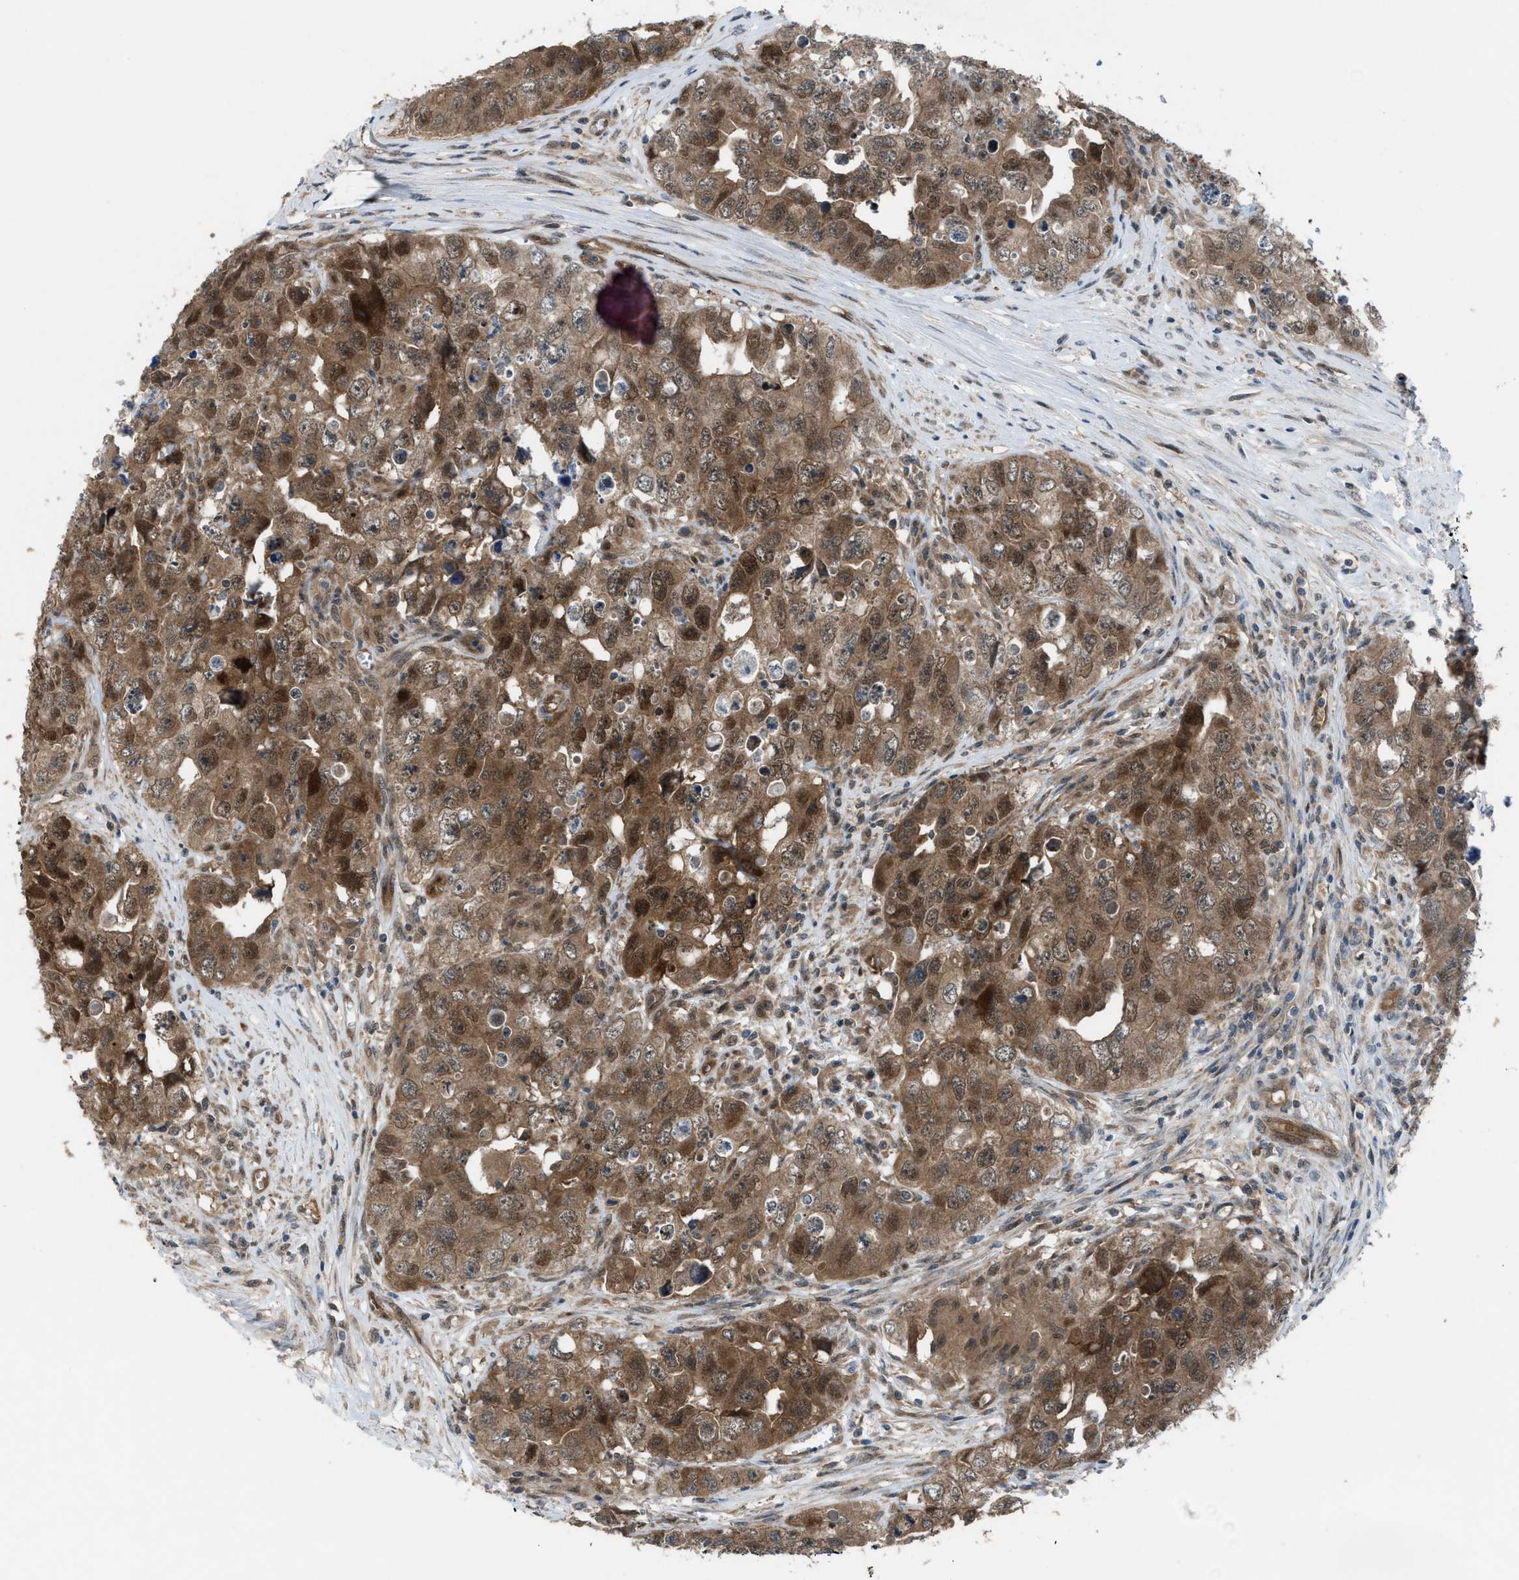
{"staining": {"intensity": "moderate", "quantity": ">75%", "location": "cytoplasmic/membranous,nuclear"}, "tissue": "testis cancer", "cell_type": "Tumor cells", "image_type": "cancer", "snomed": [{"axis": "morphology", "description": "Seminoma, NOS"}, {"axis": "morphology", "description": "Carcinoma, Embryonal, NOS"}, {"axis": "topography", "description": "Testis"}], "caption": "A brown stain highlights moderate cytoplasmic/membranous and nuclear staining of a protein in human testis embryonal carcinoma tumor cells.", "gene": "PLAA", "patient": {"sex": "male", "age": 43}}